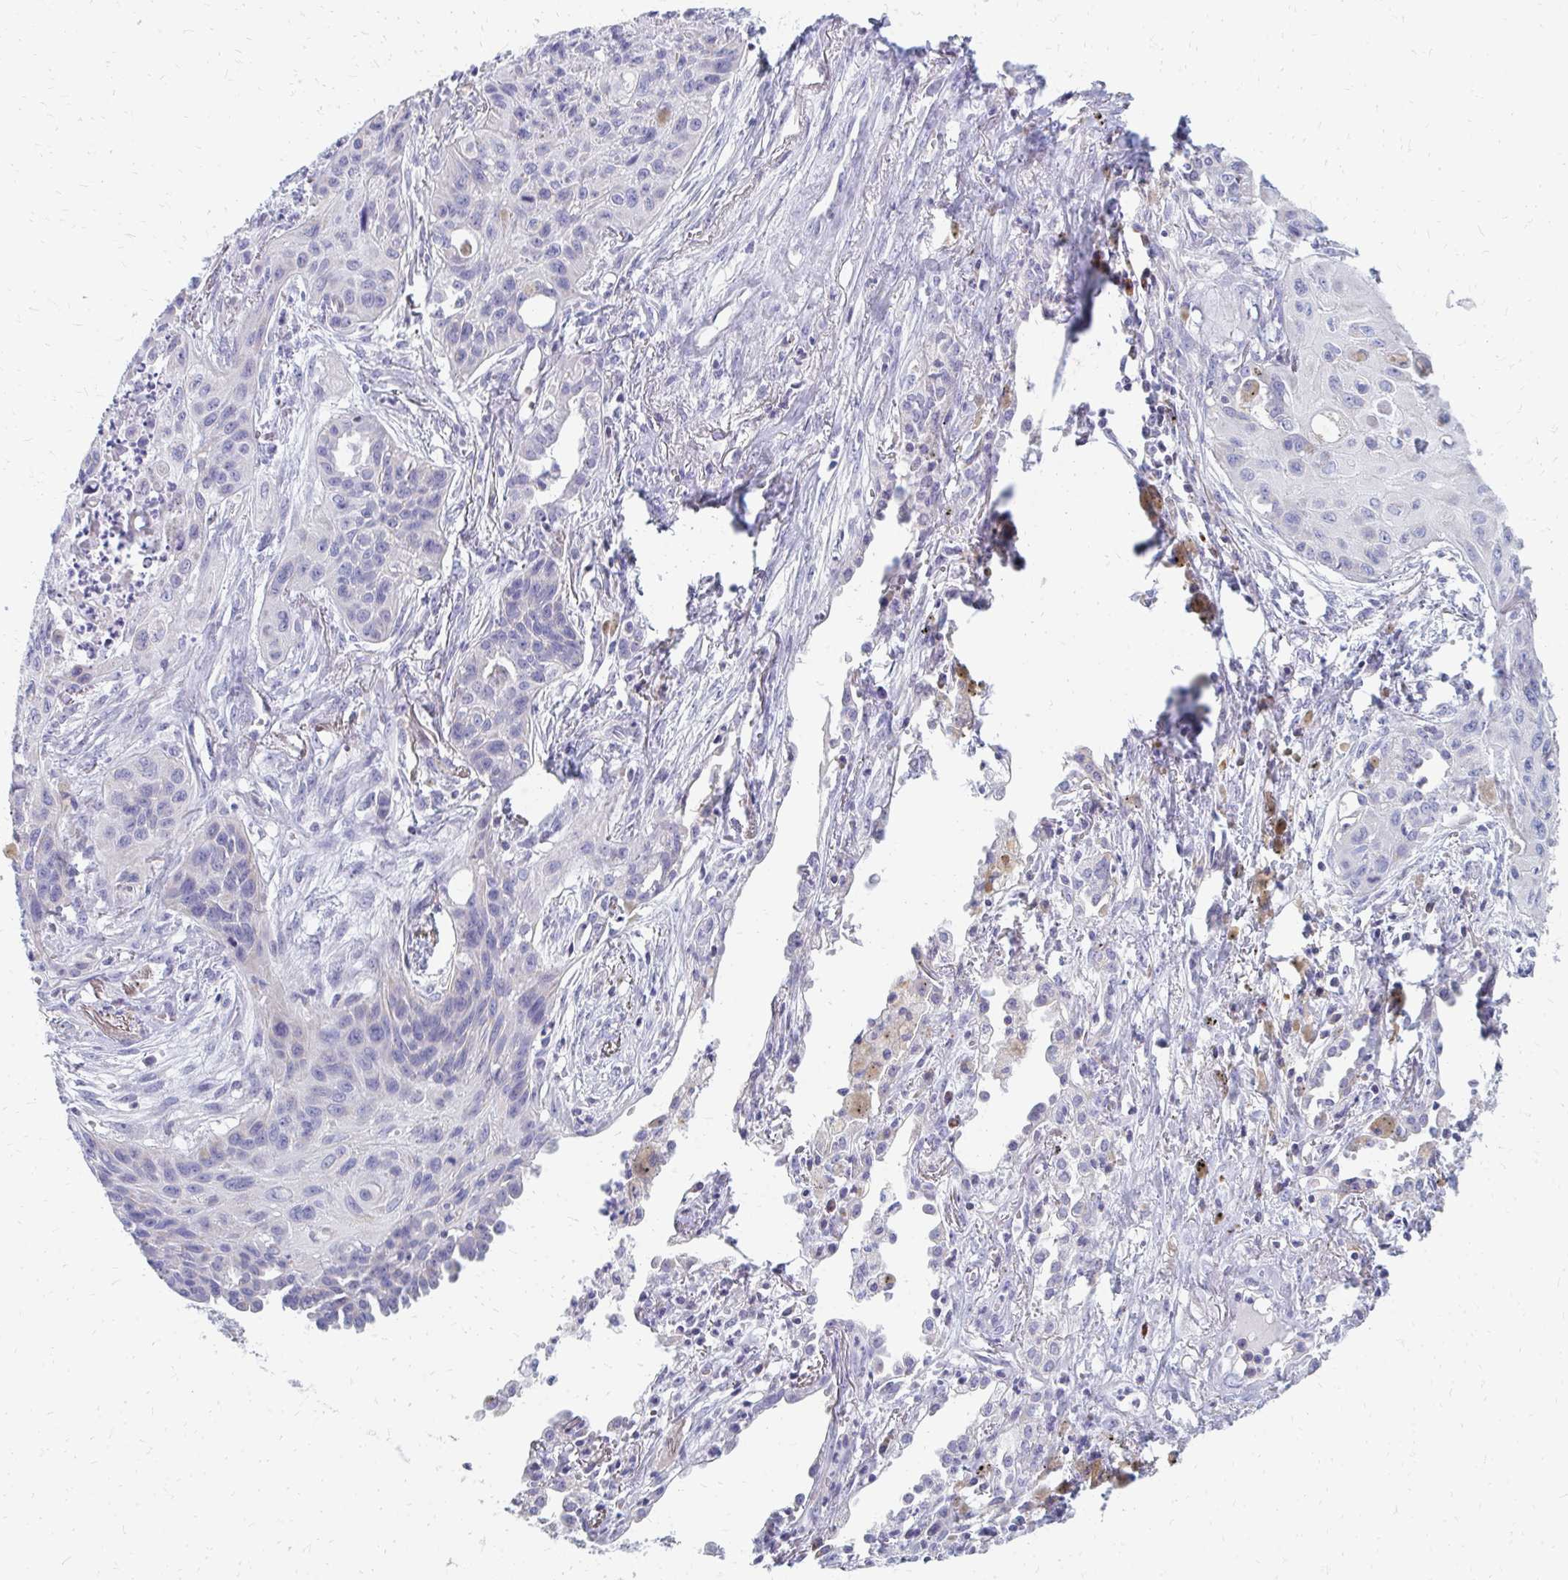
{"staining": {"intensity": "negative", "quantity": "none", "location": "none"}, "tissue": "lung cancer", "cell_type": "Tumor cells", "image_type": "cancer", "snomed": [{"axis": "morphology", "description": "Squamous cell carcinoma, NOS"}, {"axis": "topography", "description": "Lung"}], "caption": "A high-resolution image shows immunohistochemistry (IHC) staining of lung squamous cell carcinoma, which displays no significant positivity in tumor cells. (Brightfield microscopy of DAB (3,3'-diaminobenzidine) immunohistochemistry at high magnification).", "gene": "OR10V1", "patient": {"sex": "male", "age": 71}}